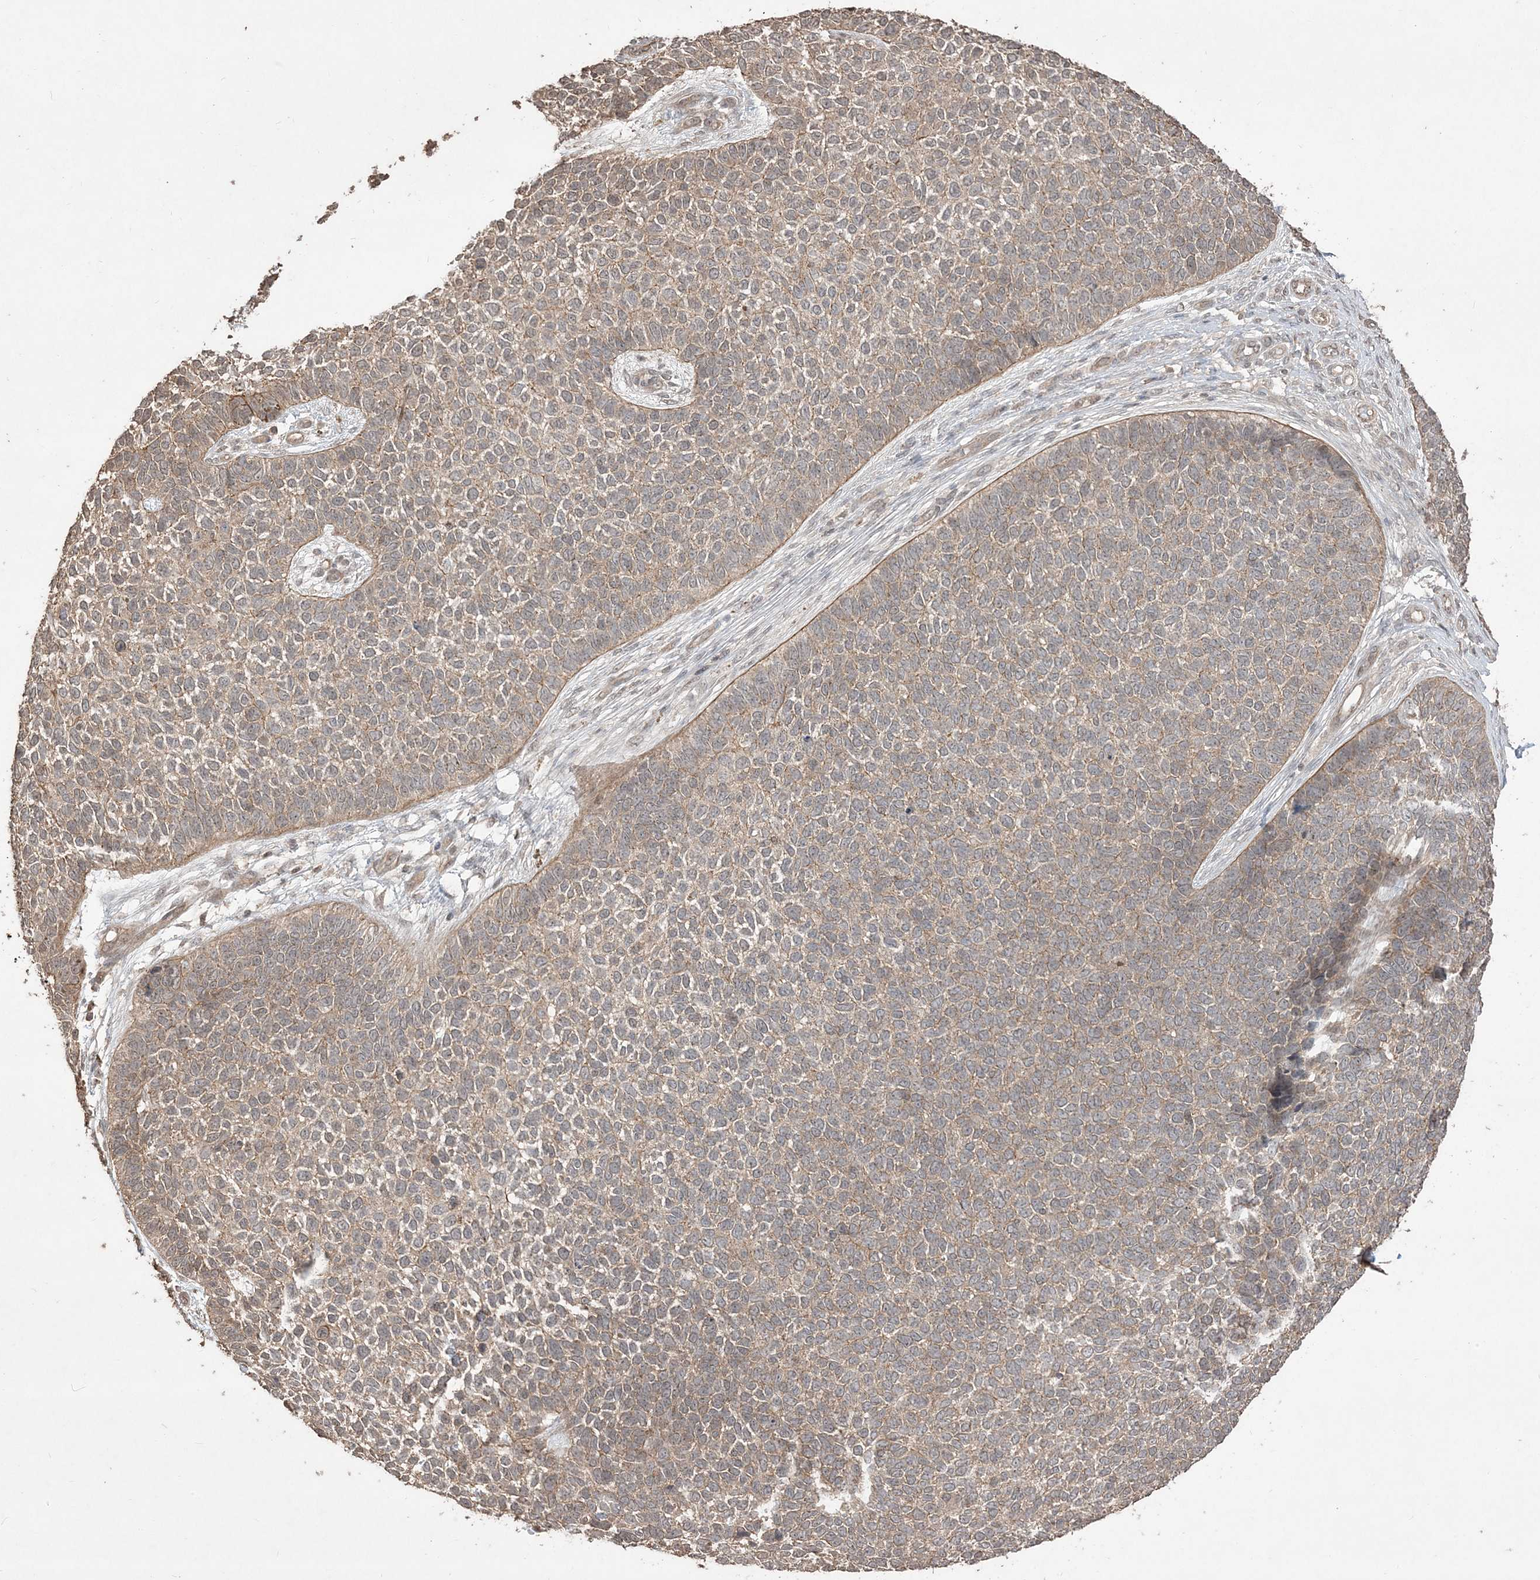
{"staining": {"intensity": "weak", "quantity": ">75%", "location": "cytoplasmic/membranous"}, "tissue": "skin cancer", "cell_type": "Tumor cells", "image_type": "cancer", "snomed": [{"axis": "morphology", "description": "Basal cell carcinoma"}, {"axis": "topography", "description": "Skin"}], "caption": "IHC of skin cancer reveals low levels of weak cytoplasmic/membranous expression in about >75% of tumor cells.", "gene": "EHHADH", "patient": {"sex": "female", "age": 84}}